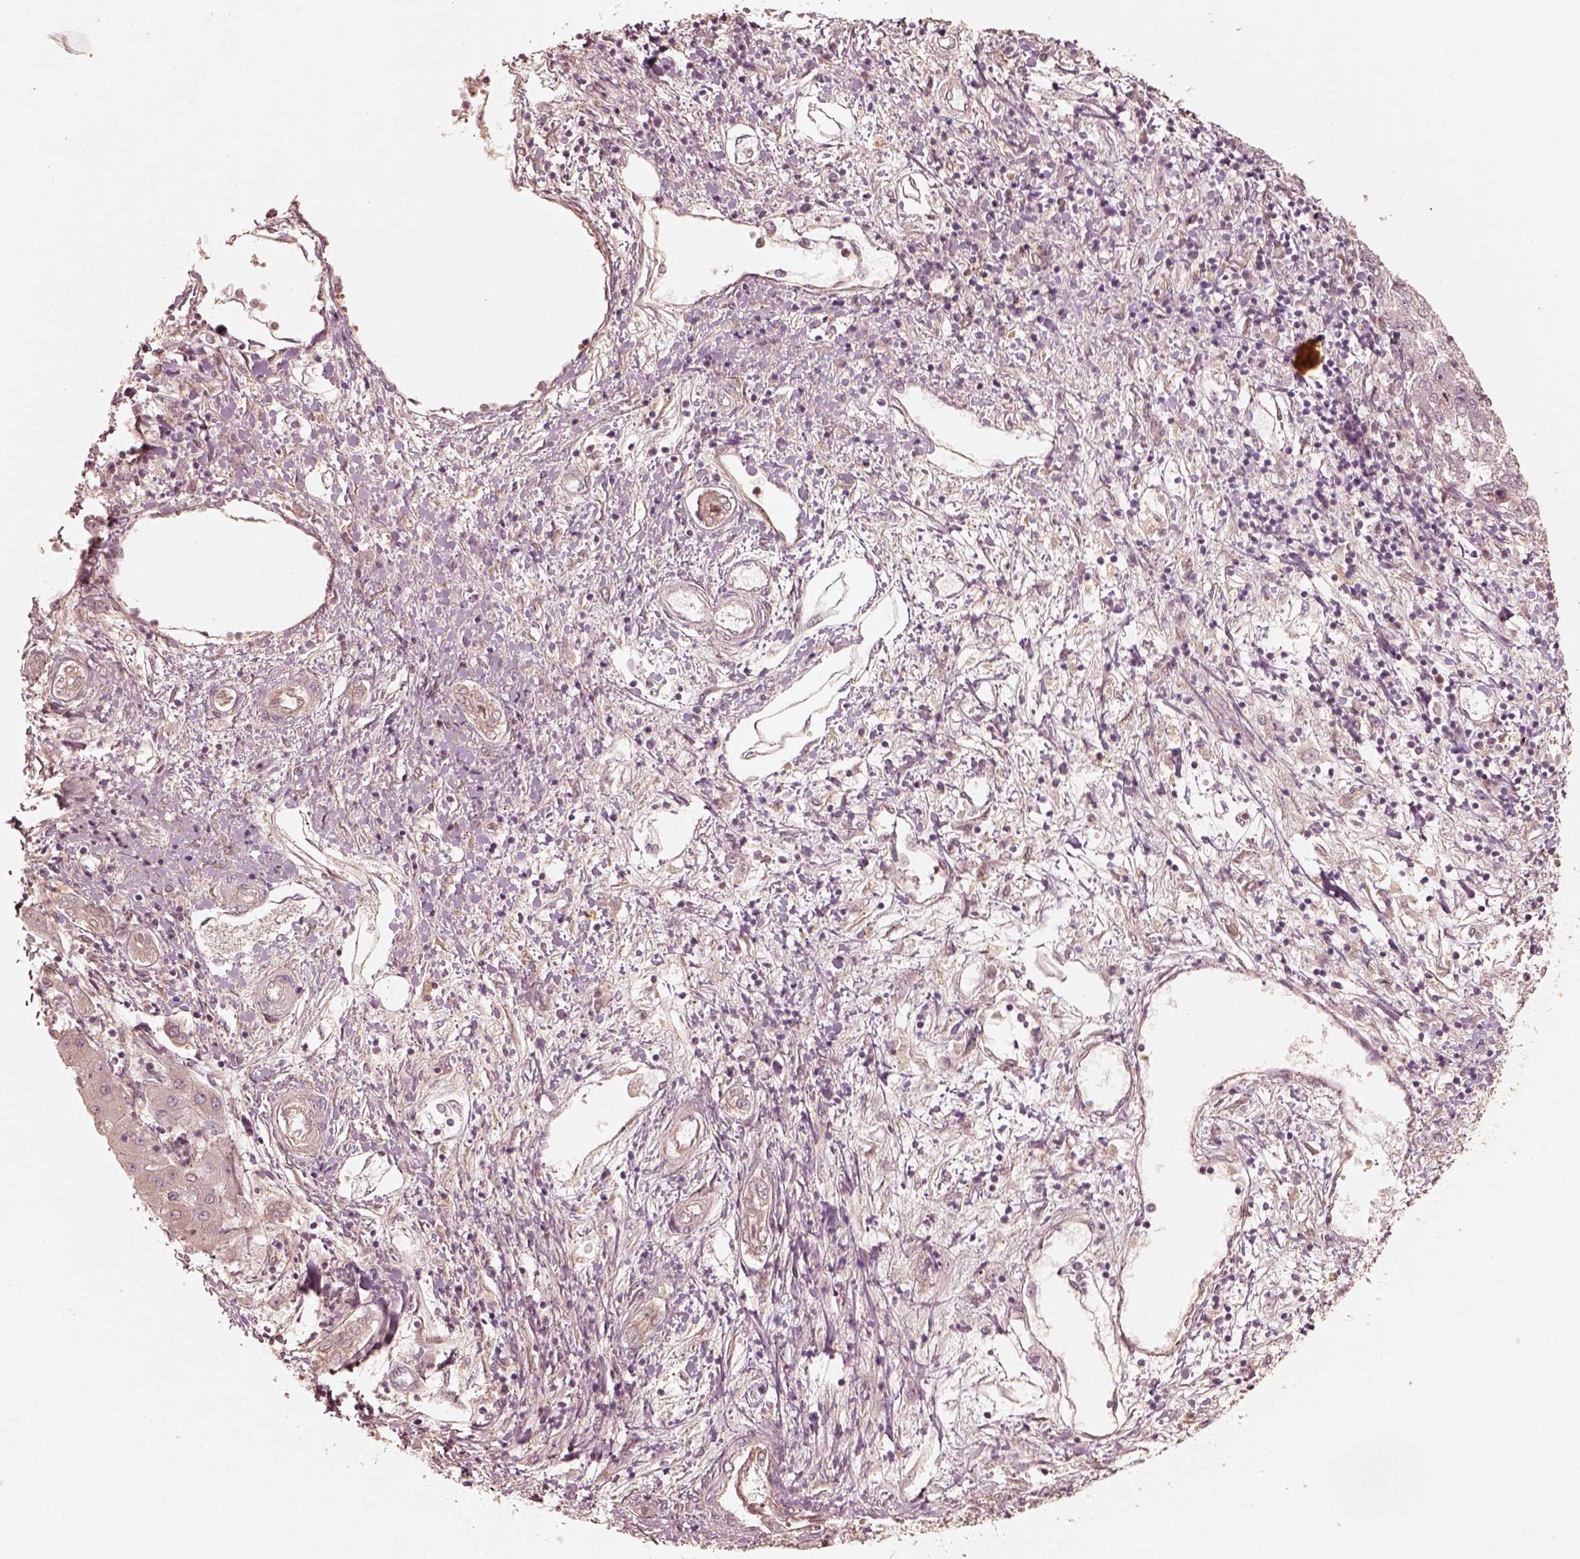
{"staining": {"intensity": "negative", "quantity": "none", "location": "none"}, "tissue": "liver cancer", "cell_type": "Tumor cells", "image_type": "cancer", "snomed": [{"axis": "morphology", "description": "Carcinoma, Hepatocellular, NOS"}, {"axis": "topography", "description": "Liver"}], "caption": "IHC histopathology image of liver hepatocellular carcinoma stained for a protein (brown), which demonstrates no positivity in tumor cells.", "gene": "WLS", "patient": {"sex": "male", "age": 56}}